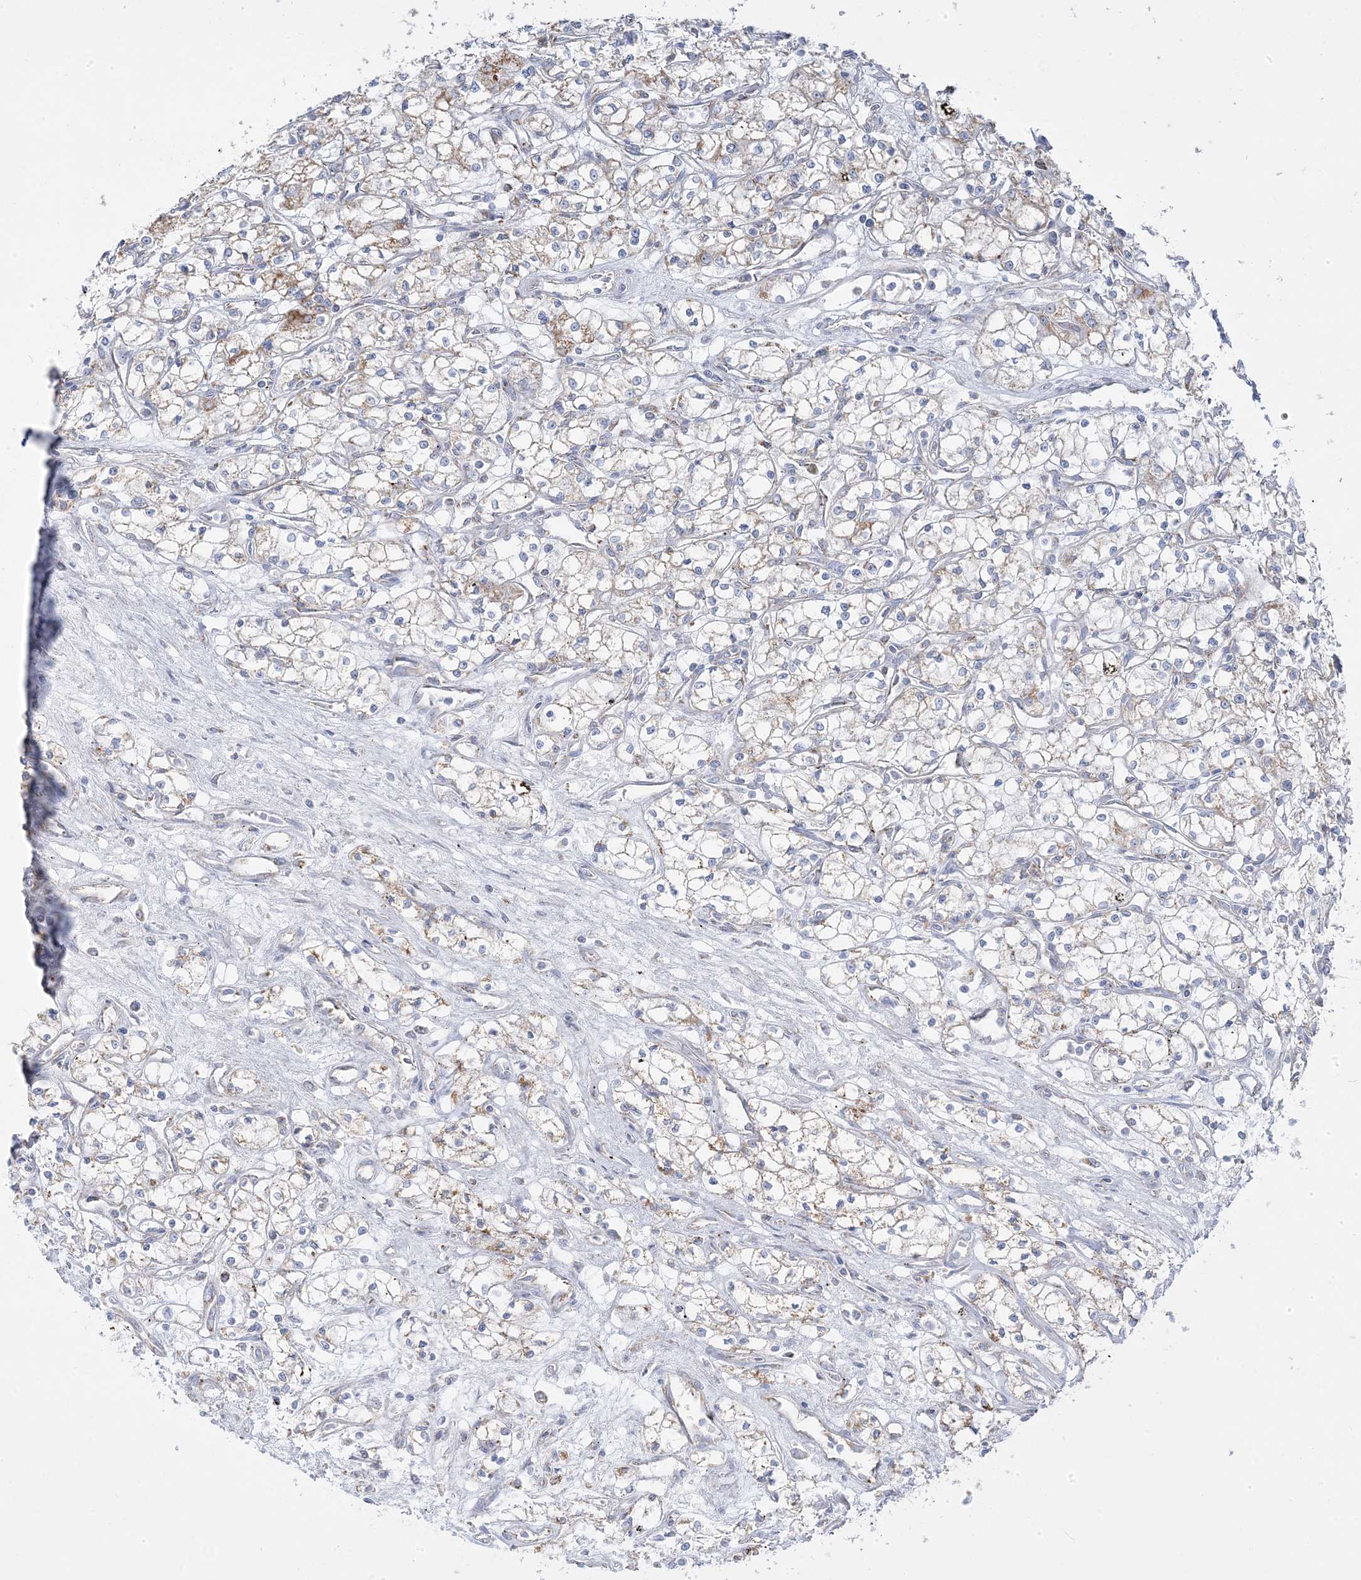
{"staining": {"intensity": "moderate", "quantity": "<25%", "location": "cytoplasmic/membranous"}, "tissue": "renal cancer", "cell_type": "Tumor cells", "image_type": "cancer", "snomed": [{"axis": "morphology", "description": "Adenocarcinoma, NOS"}, {"axis": "topography", "description": "Kidney"}], "caption": "Human renal cancer (adenocarcinoma) stained with a brown dye demonstrates moderate cytoplasmic/membranous positive positivity in about <25% of tumor cells.", "gene": "PCCB", "patient": {"sex": "male", "age": 59}}